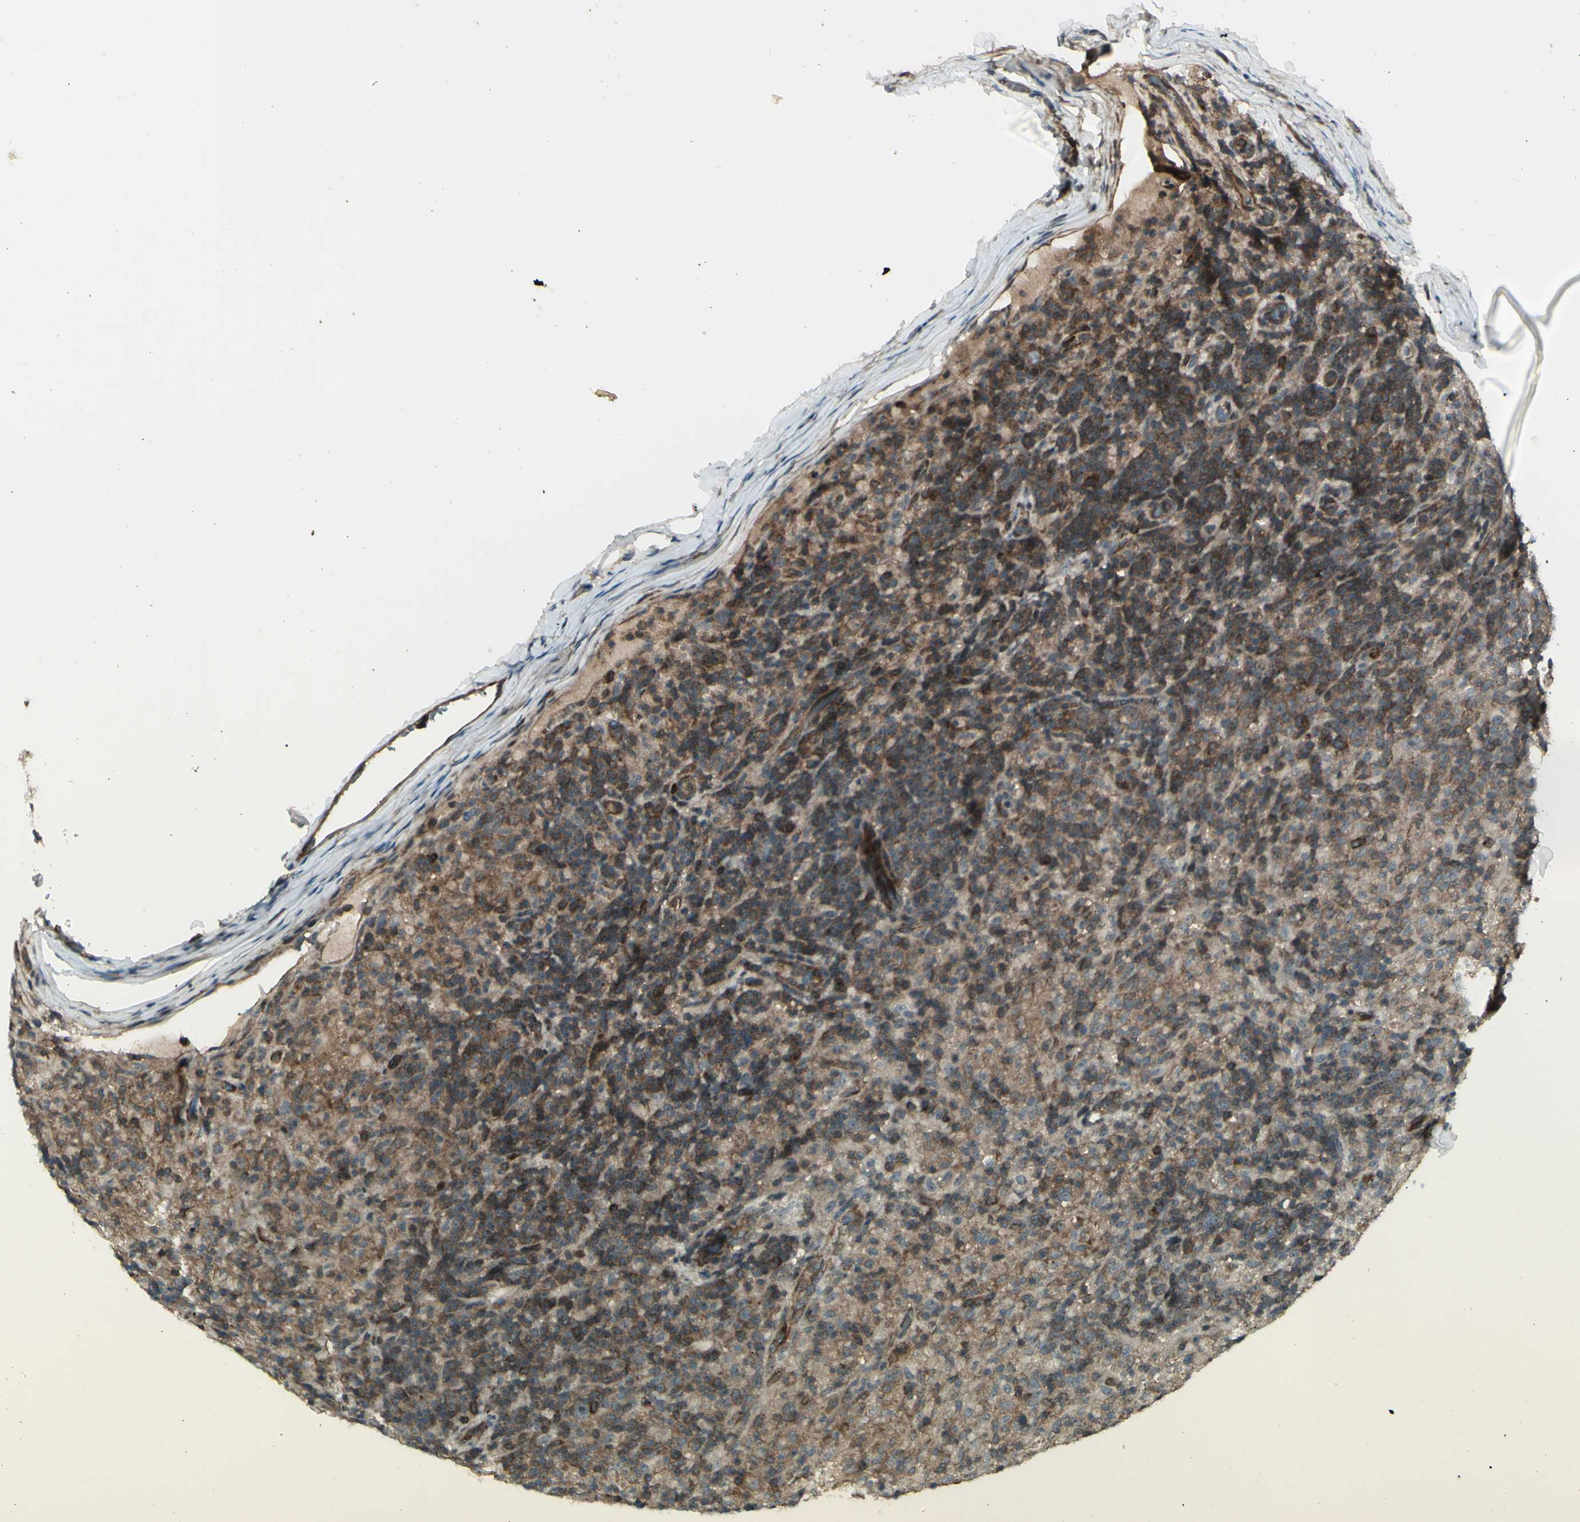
{"staining": {"intensity": "weak", "quantity": ">75%", "location": "cytoplasmic/membranous"}, "tissue": "lymphoma", "cell_type": "Tumor cells", "image_type": "cancer", "snomed": [{"axis": "morphology", "description": "Hodgkin's disease, NOS"}, {"axis": "topography", "description": "Lymph node"}], "caption": "Immunohistochemistry (IHC) image of Hodgkin's disease stained for a protein (brown), which reveals low levels of weak cytoplasmic/membranous expression in approximately >75% of tumor cells.", "gene": "FXYD5", "patient": {"sex": "male", "age": 70}}